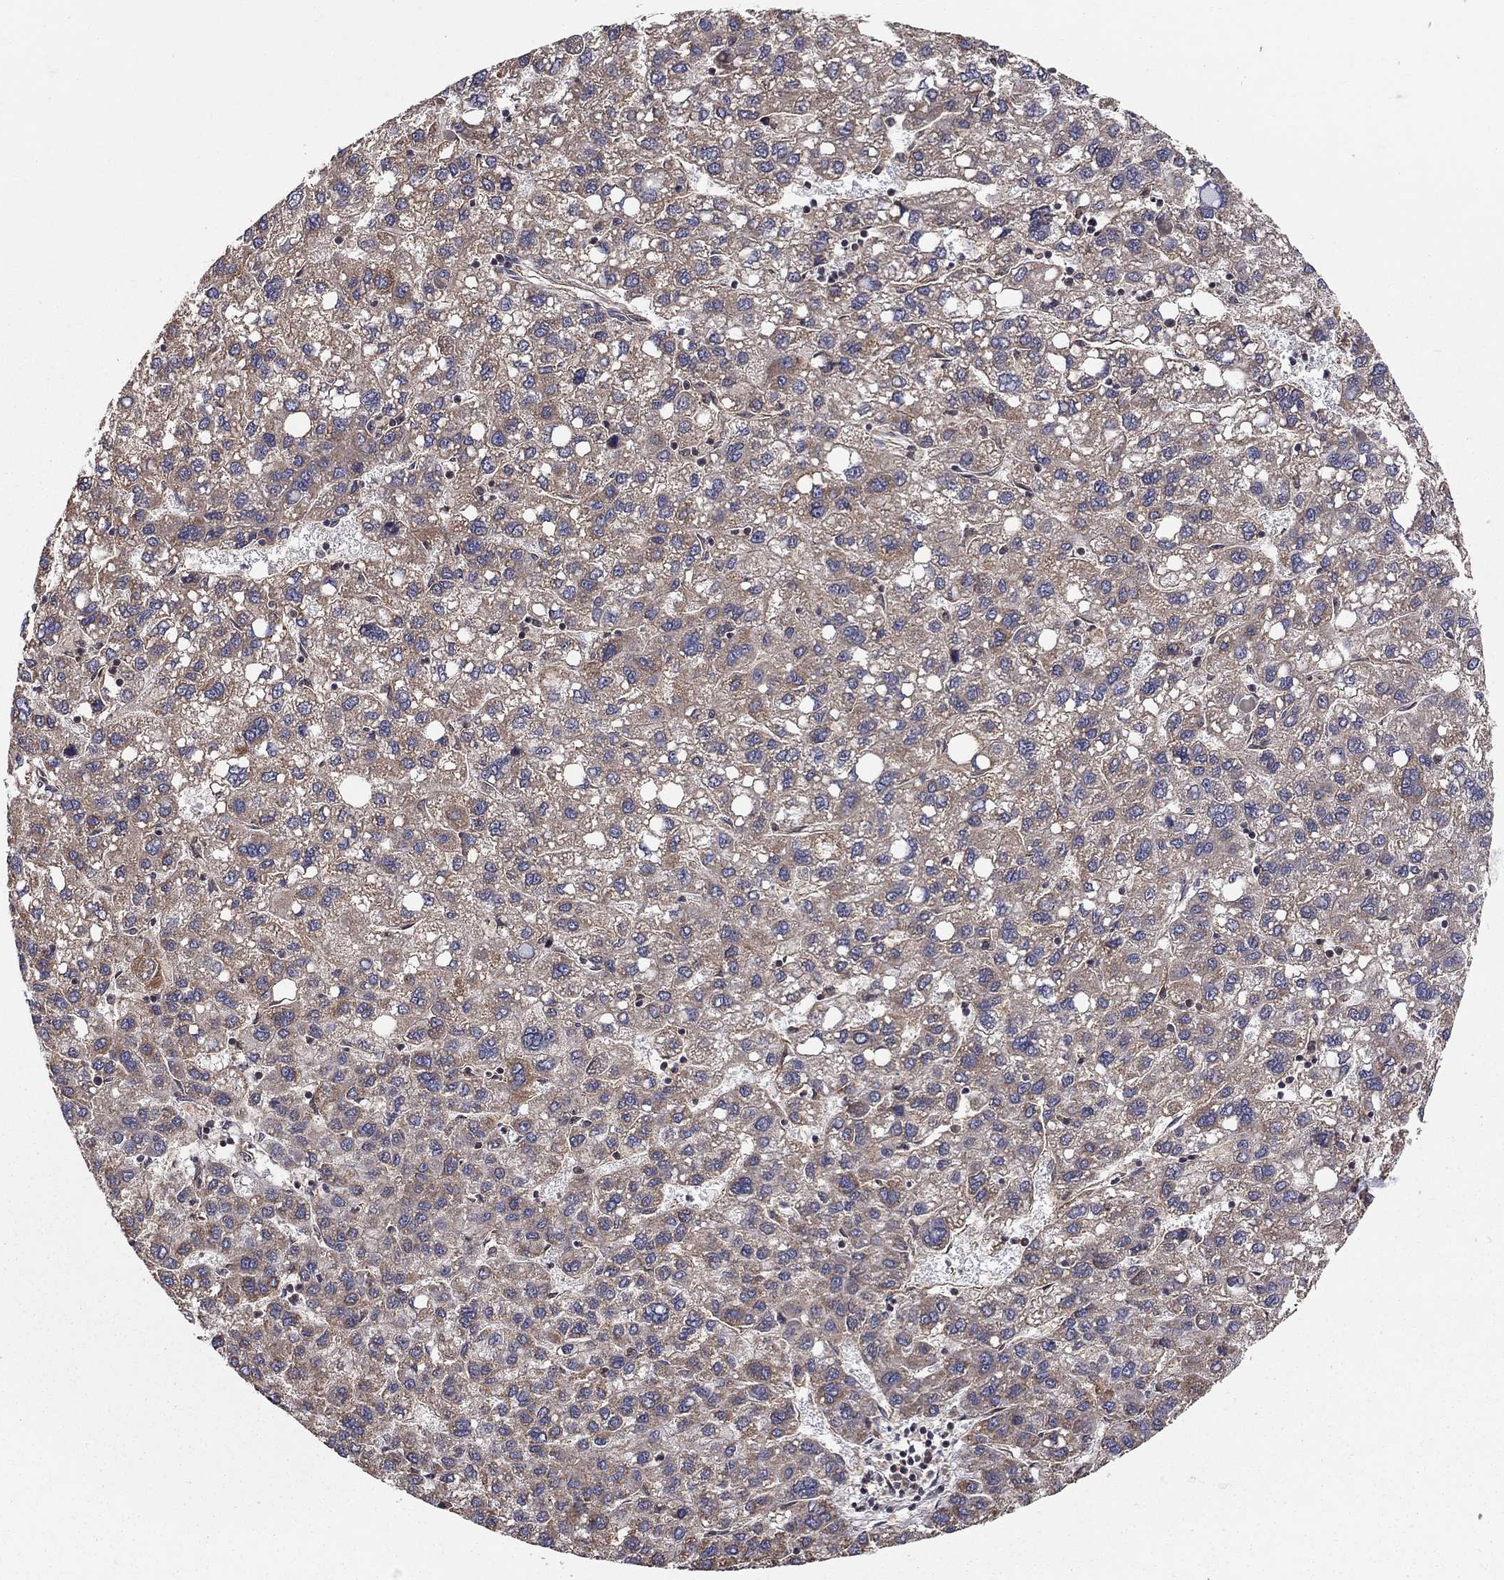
{"staining": {"intensity": "moderate", "quantity": "<25%", "location": "cytoplasmic/membranous"}, "tissue": "liver cancer", "cell_type": "Tumor cells", "image_type": "cancer", "snomed": [{"axis": "morphology", "description": "Carcinoma, Hepatocellular, NOS"}, {"axis": "topography", "description": "Liver"}], "caption": "Human liver cancer stained with a brown dye shows moderate cytoplasmic/membranous positive staining in about <25% of tumor cells.", "gene": "BMERB1", "patient": {"sex": "female", "age": 82}}